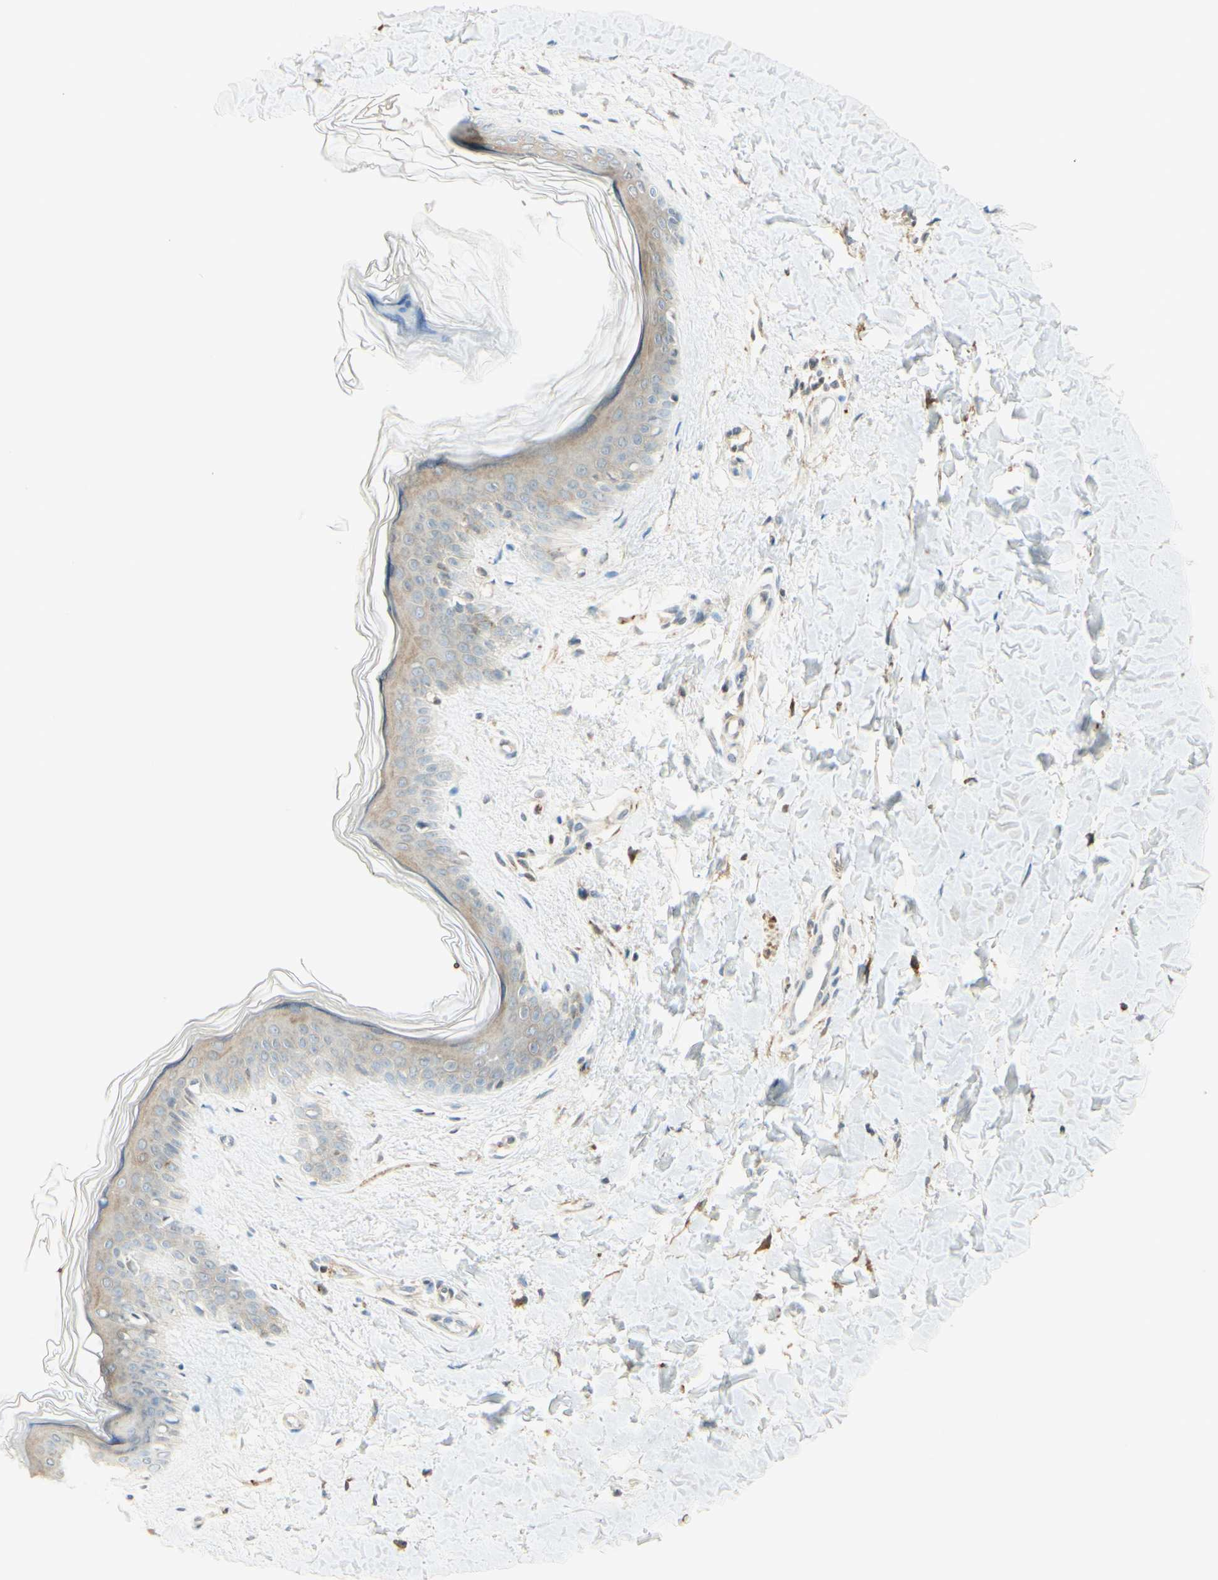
{"staining": {"intensity": "moderate", "quantity": "25%-75%", "location": "cytoplasmic/membranous"}, "tissue": "skin", "cell_type": "Fibroblasts", "image_type": "normal", "snomed": [{"axis": "morphology", "description": "Normal tissue, NOS"}, {"axis": "topography", "description": "Skin"}], "caption": "Fibroblasts show medium levels of moderate cytoplasmic/membranous positivity in about 25%-75% of cells in normal skin.", "gene": "MAP1B", "patient": {"sex": "female", "age": 41}}